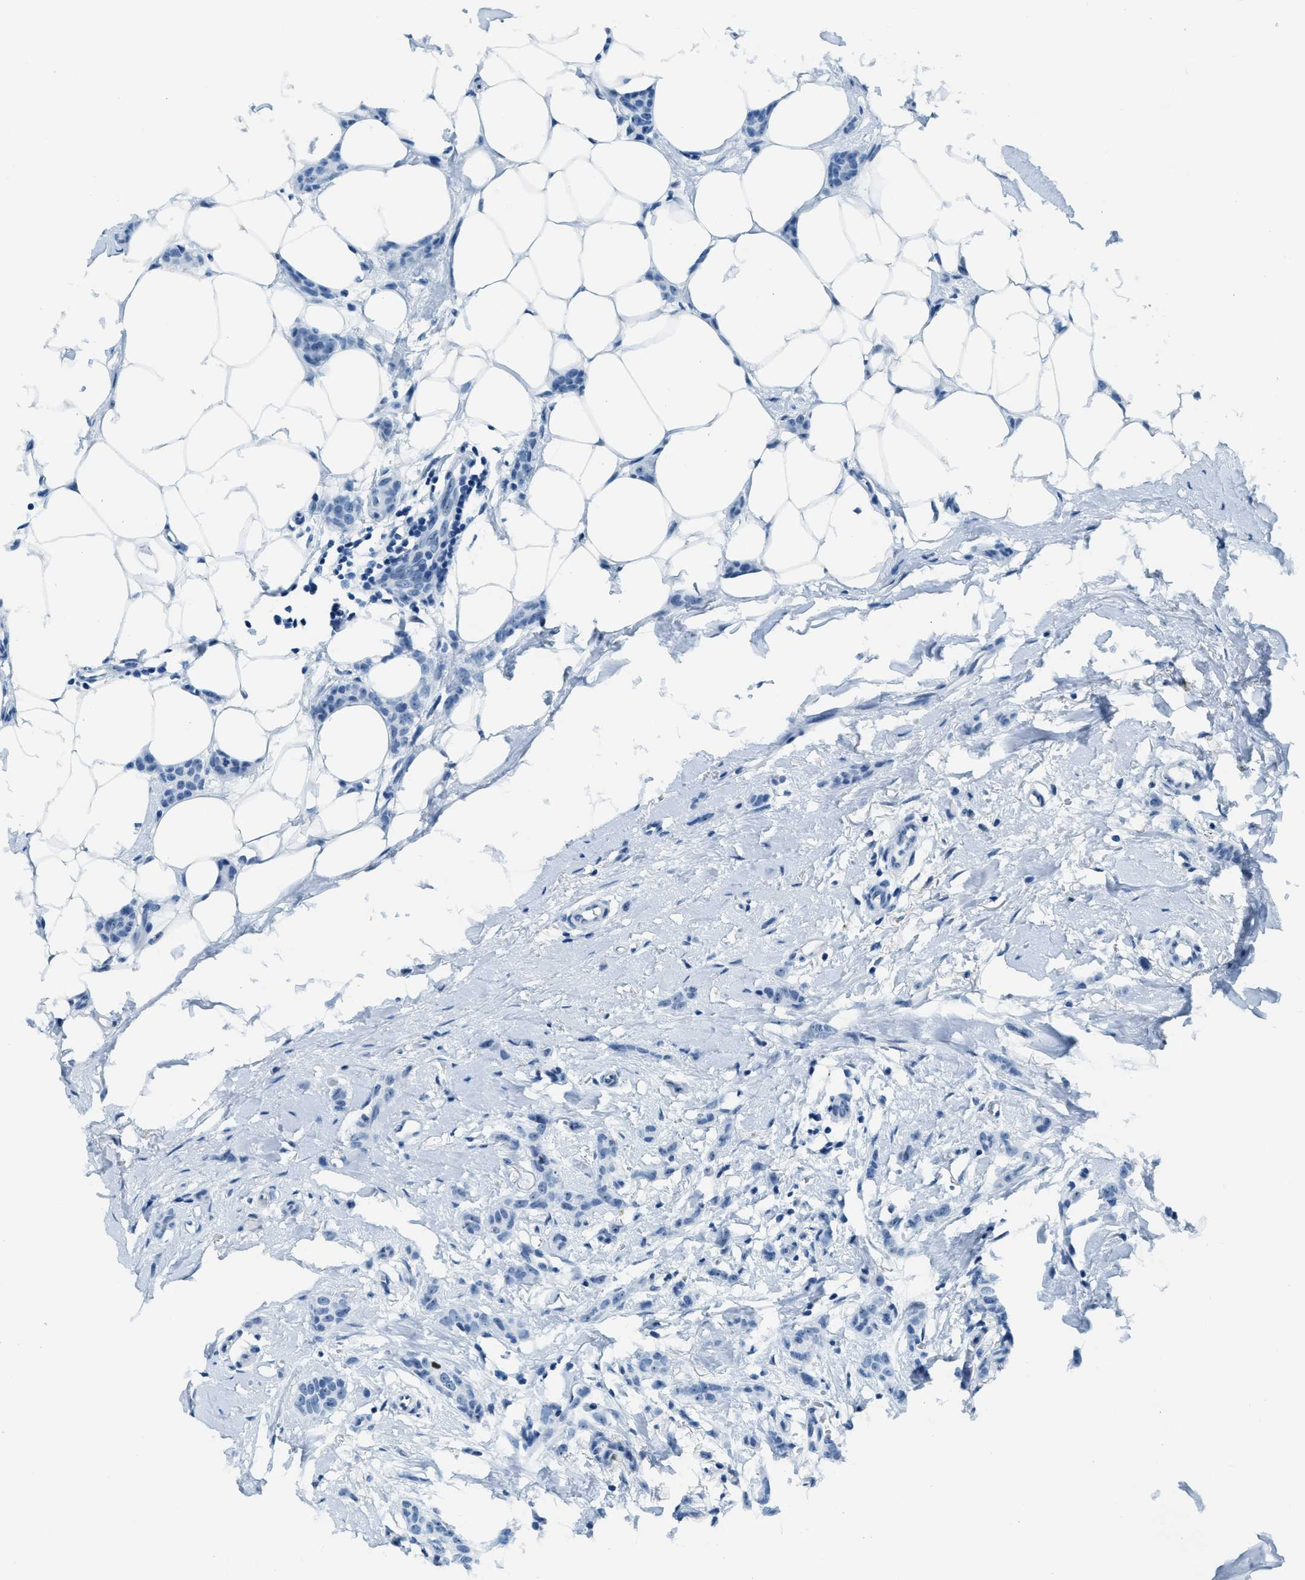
{"staining": {"intensity": "negative", "quantity": "none", "location": "none"}, "tissue": "breast cancer", "cell_type": "Tumor cells", "image_type": "cancer", "snomed": [{"axis": "morphology", "description": "Lobular carcinoma"}, {"axis": "topography", "description": "Skin"}, {"axis": "topography", "description": "Breast"}], "caption": "There is no significant positivity in tumor cells of breast cancer.", "gene": "PLA2G2A", "patient": {"sex": "female", "age": 46}}